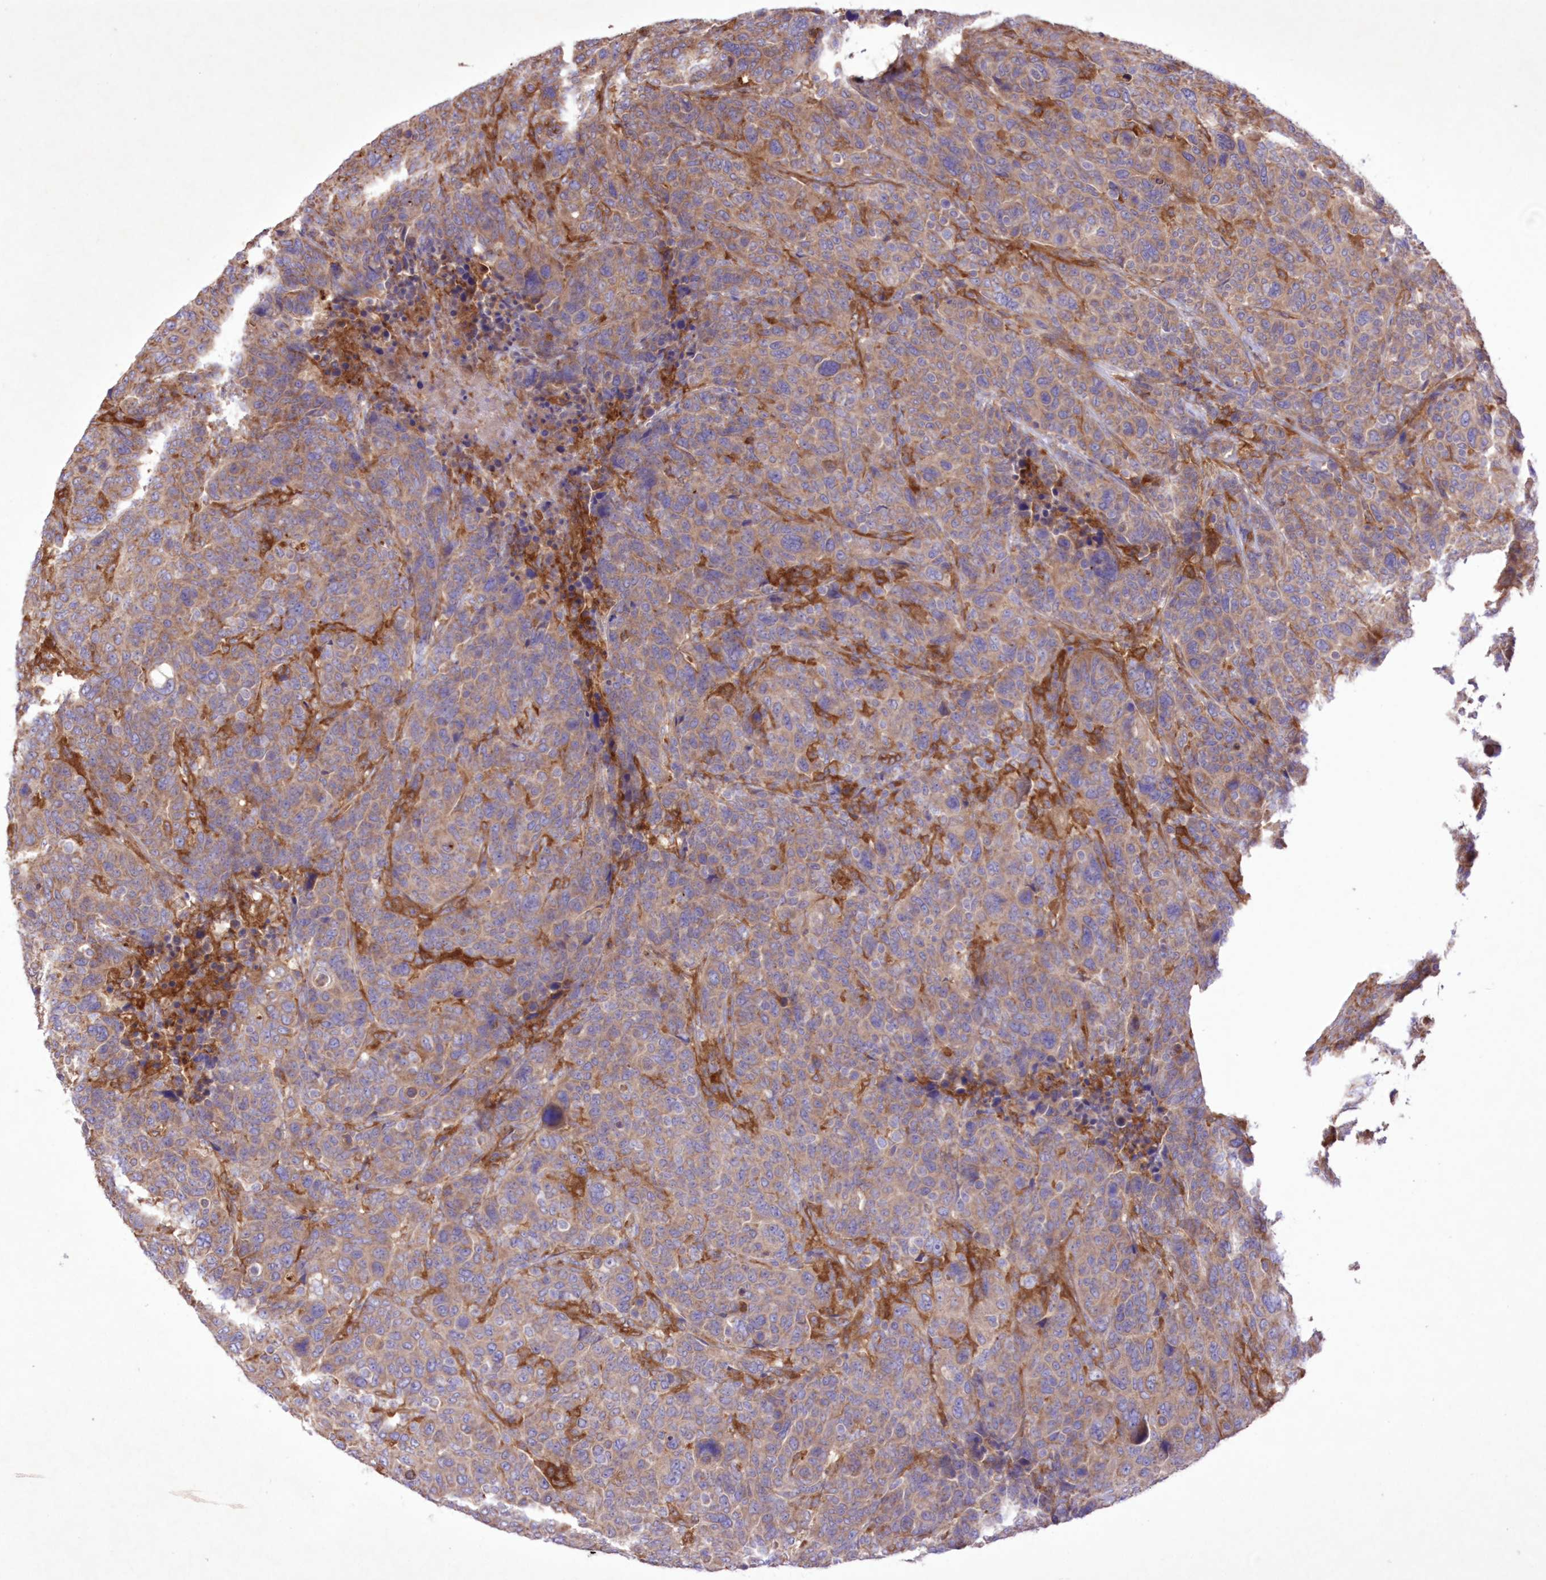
{"staining": {"intensity": "moderate", "quantity": "25%-75%", "location": "cytoplasmic/membranous"}, "tissue": "breast cancer", "cell_type": "Tumor cells", "image_type": "cancer", "snomed": [{"axis": "morphology", "description": "Duct carcinoma"}, {"axis": "topography", "description": "Breast"}], "caption": "Breast invasive ductal carcinoma stained with DAB immunohistochemistry (IHC) displays medium levels of moderate cytoplasmic/membranous positivity in approximately 25%-75% of tumor cells. (DAB (3,3'-diaminobenzidine) IHC, brown staining for protein, blue staining for nuclei).", "gene": "FCHO2", "patient": {"sex": "female", "age": 37}}